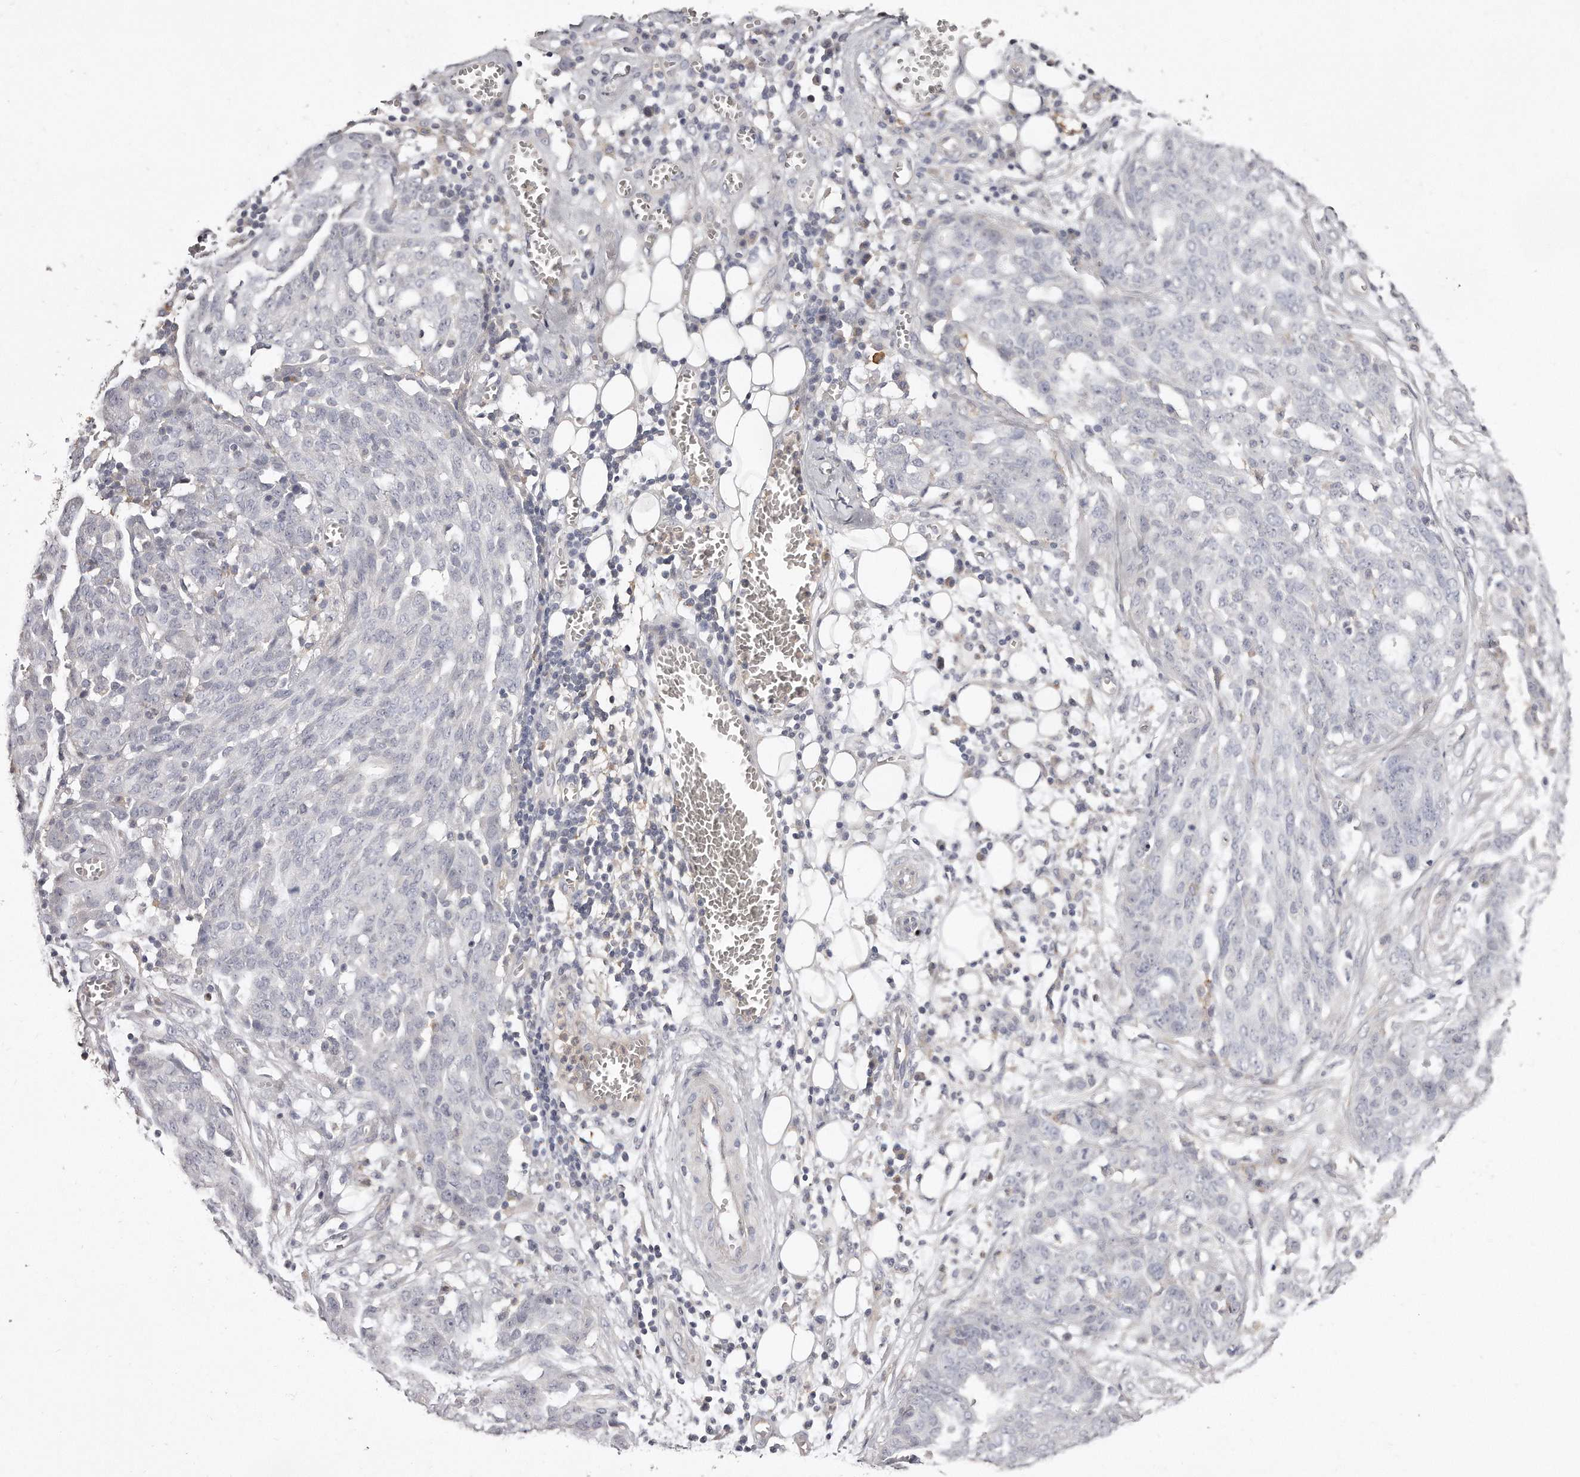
{"staining": {"intensity": "negative", "quantity": "none", "location": "none"}, "tissue": "ovarian cancer", "cell_type": "Tumor cells", "image_type": "cancer", "snomed": [{"axis": "morphology", "description": "Cystadenocarcinoma, serous, NOS"}, {"axis": "topography", "description": "Soft tissue"}, {"axis": "topography", "description": "Ovary"}], "caption": "A high-resolution histopathology image shows IHC staining of serous cystadenocarcinoma (ovarian), which reveals no significant staining in tumor cells.", "gene": "TTLL4", "patient": {"sex": "female", "age": 57}}